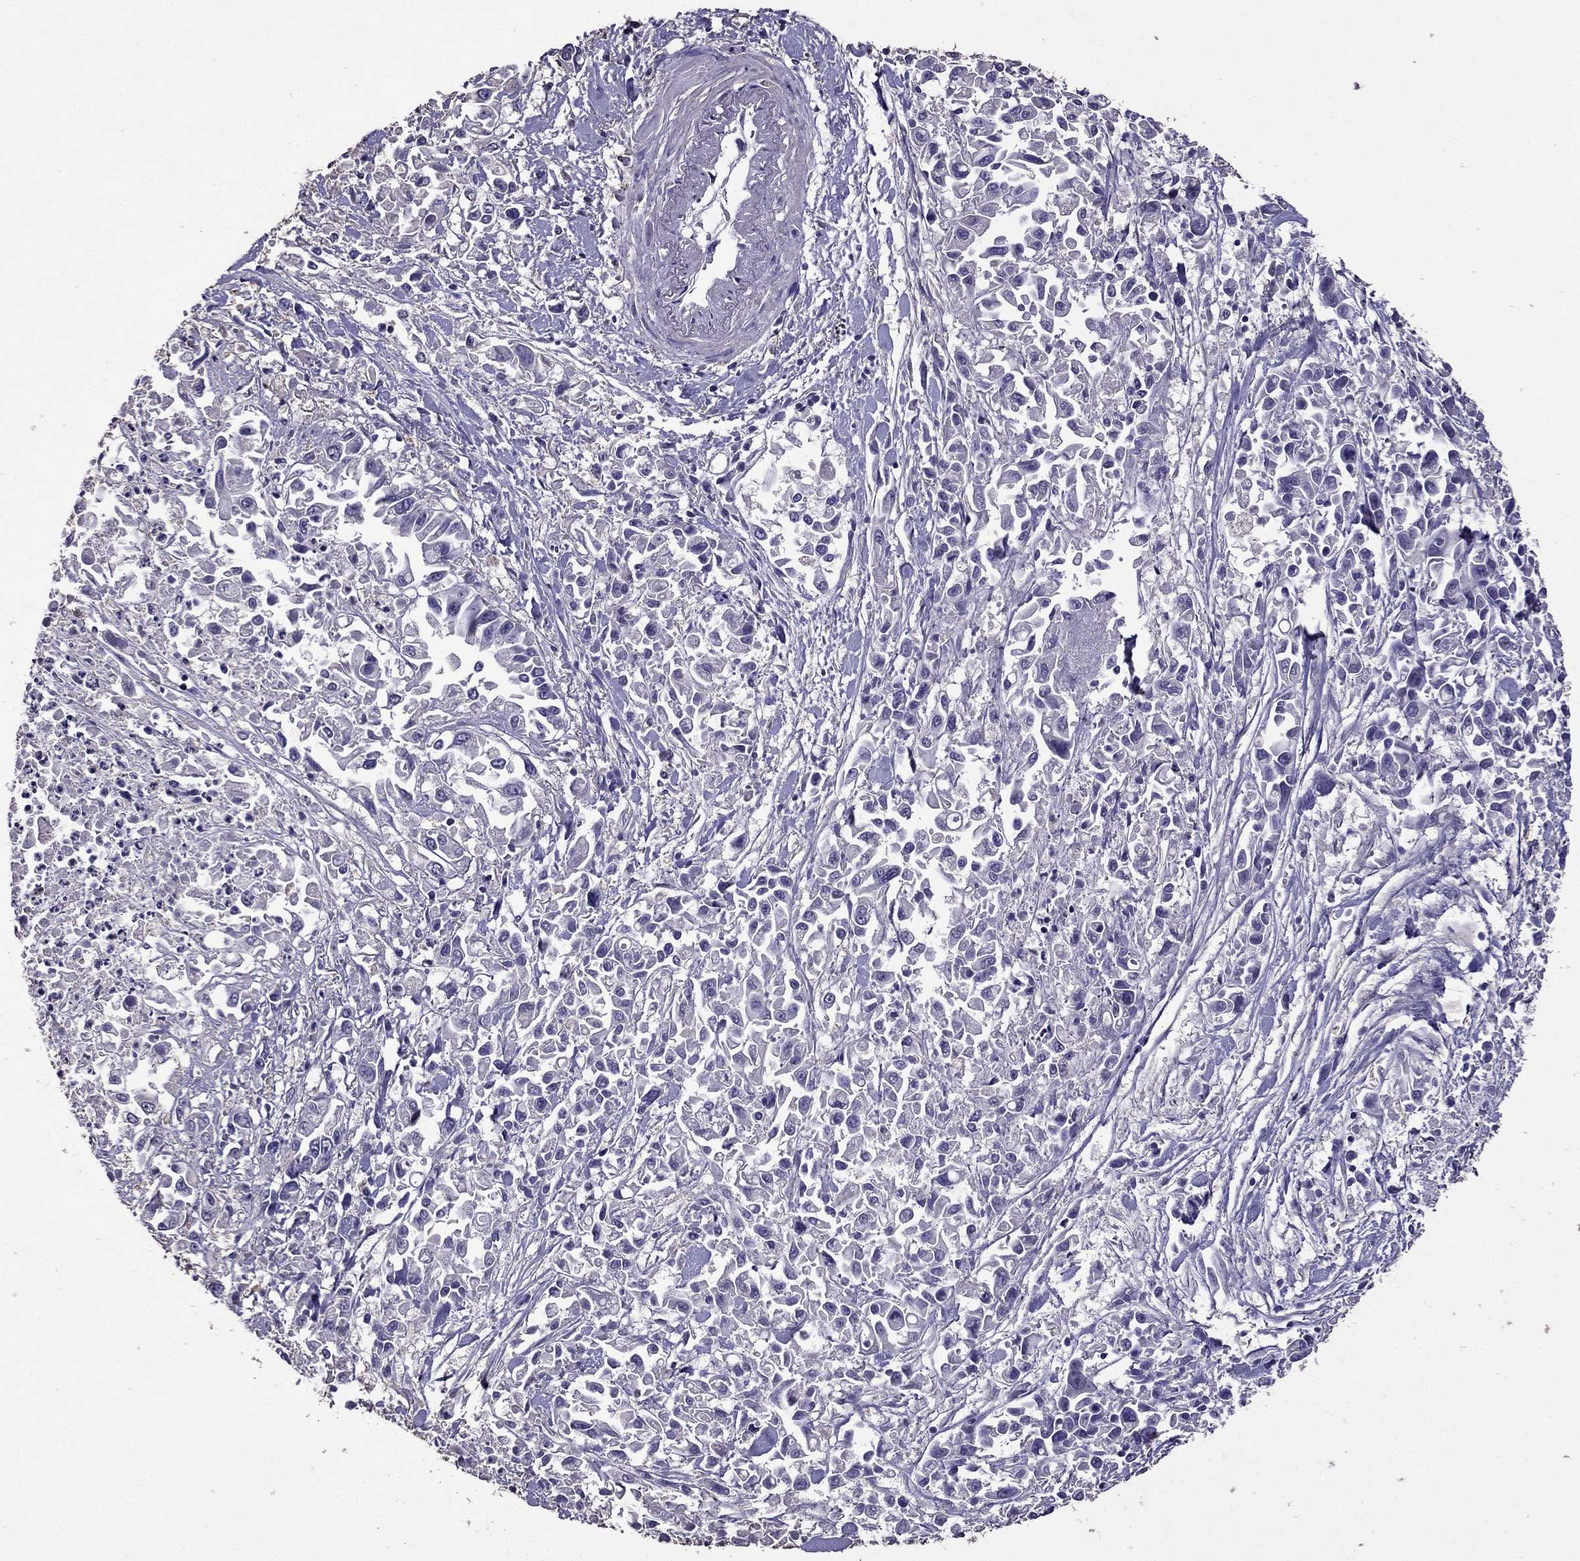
{"staining": {"intensity": "negative", "quantity": "none", "location": "none"}, "tissue": "pancreatic cancer", "cell_type": "Tumor cells", "image_type": "cancer", "snomed": [{"axis": "morphology", "description": "Adenocarcinoma, NOS"}, {"axis": "topography", "description": "Pancreas"}], "caption": "This is an immunohistochemistry histopathology image of human adenocarcinoma (pancreatic). There is no positivity in tumor cells.", "gene": "NKX3-1", "patient": {"sex": "female", "age": 83}}